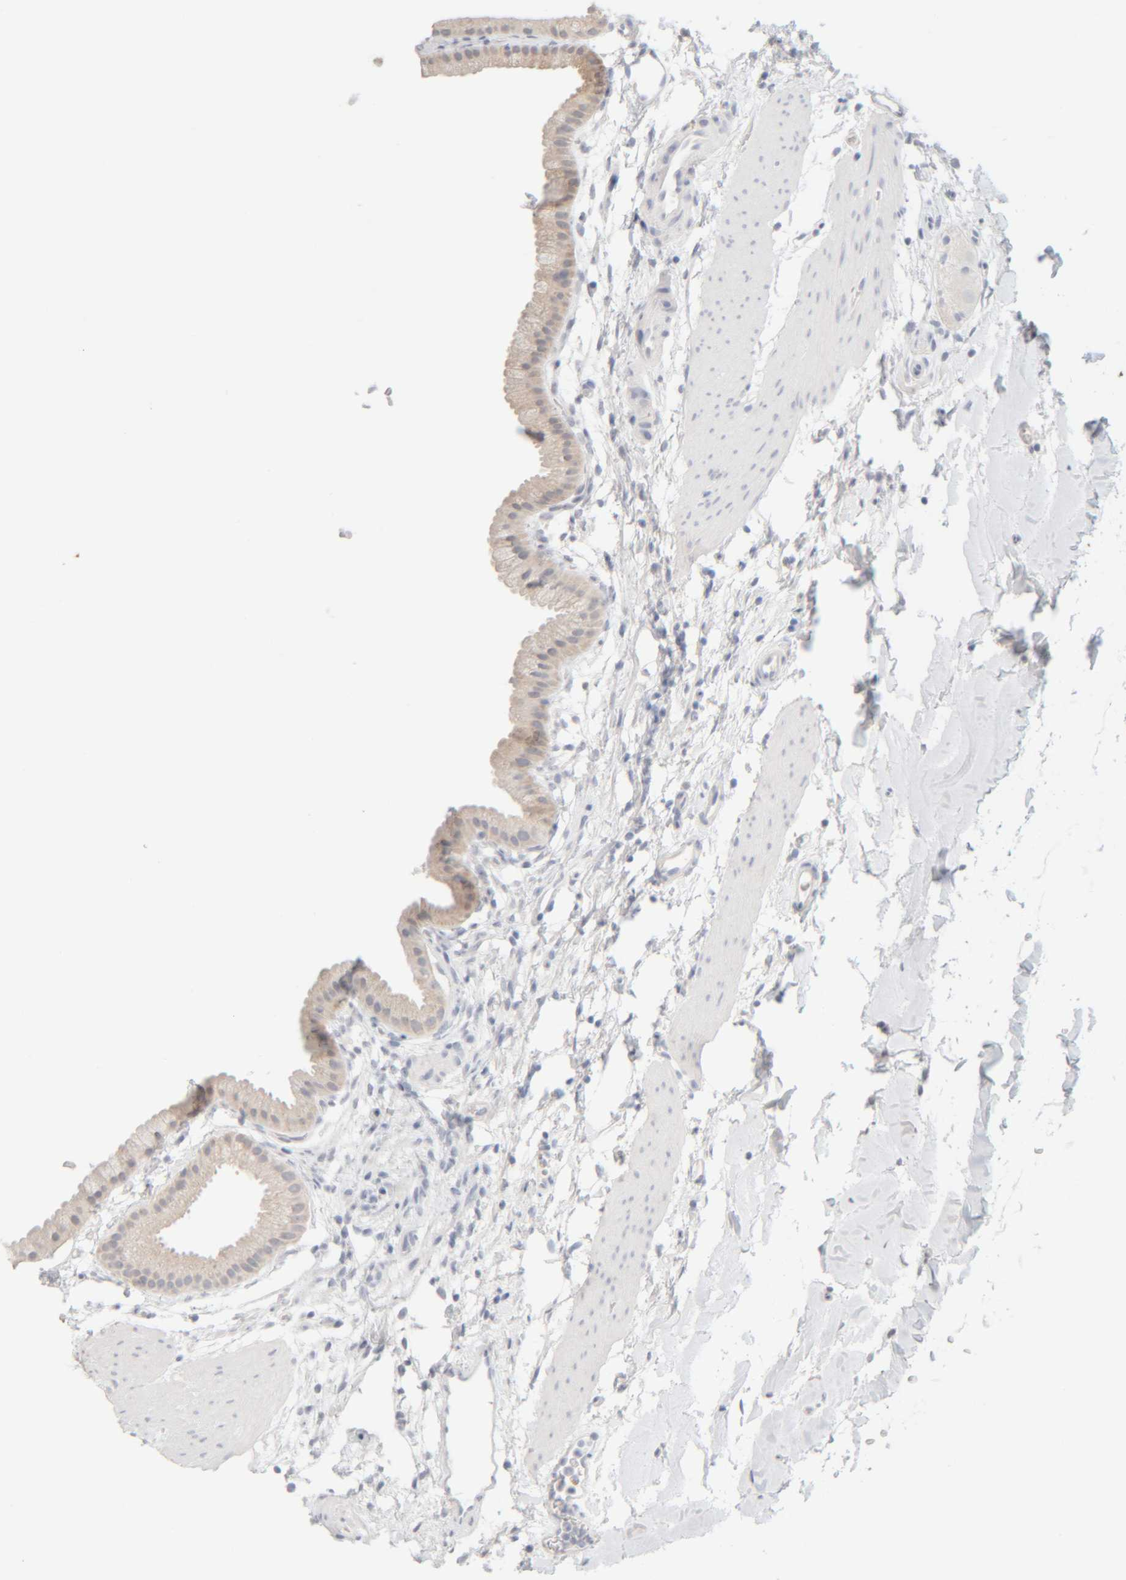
{"staining": {"intensity": "weak", "quantity": ">75%", "location": "cytoplasmic/membranous"}, "tissue": "gallbladder", "cell_type": "Glandular cells", "image_type": "normal", "snomed": [{"axis": "morphology", "description": "Normal tissue, NOS"}, {"axis": "topography", "description": "Gallbladder"}], "caption": "Glandular cells display weak cytoplasmic/membranous expression in about >75% of cells in unremarkable gallbladder. Using DAB (brown) and hematoxylin (blue) stains, captured at high magnification using brightfield microscopy.", "gene": "RIDA", "patient": {"sex": "female", "age": 64}}